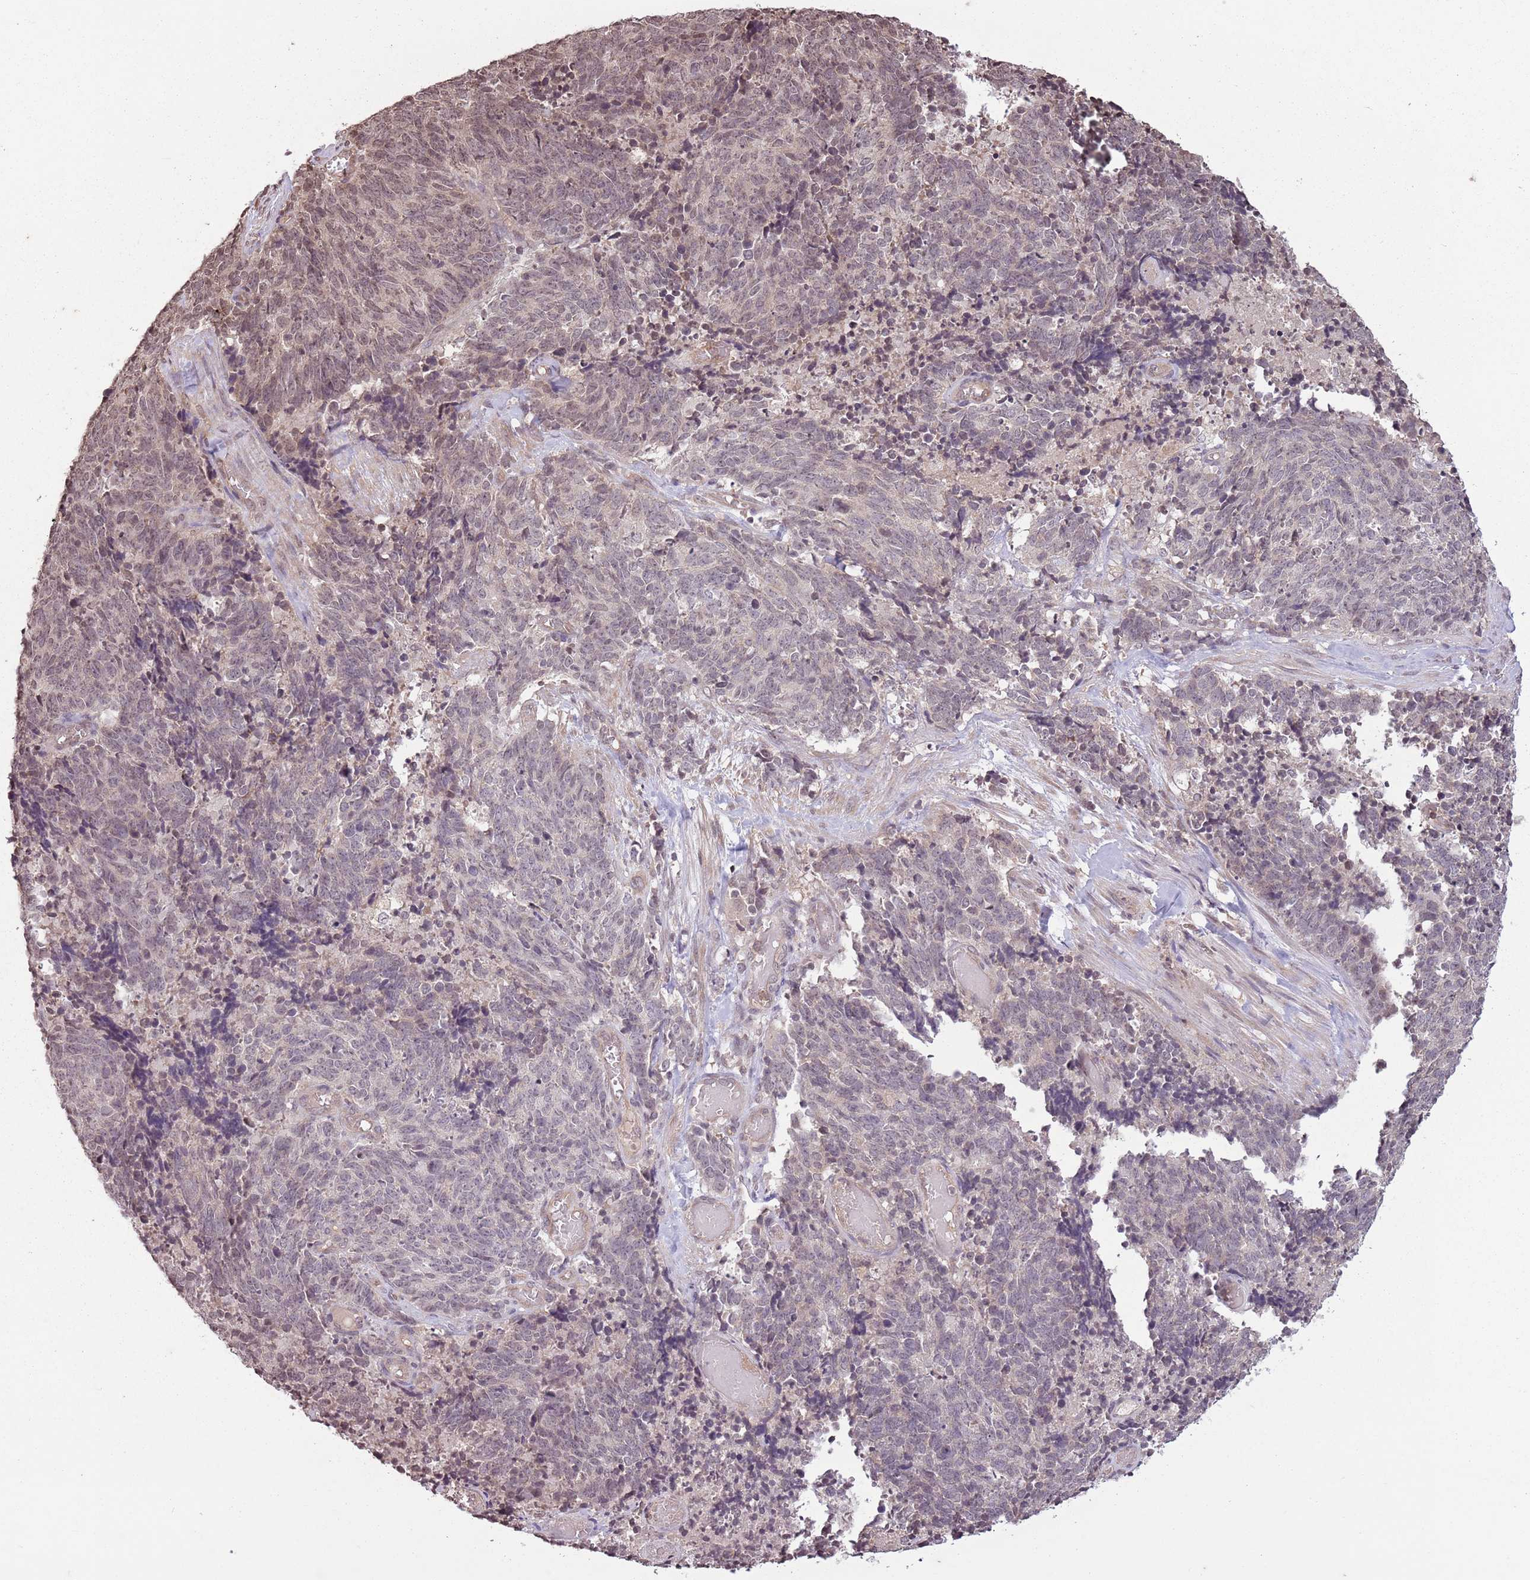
{"staining": {"intensity": "weak", "quantity": "<25%", "location": "nuclear"}, "tissue": "cervical cancer", "cell_type": "Tumor cells", "image_type": "cancer", "snomed": [{"axis": "morphology", "description": "Squamous cell carcinoma, NOS"}, {"axis": "topography", "description": "Cervix"}], "caption": "DAB immunohistochemical staining of cervical squamous cell carcinoma exhibits no significant positivity in tumor cells.", "gene": "CAPN9", "patient": {"sex": "female", "age": 29}}